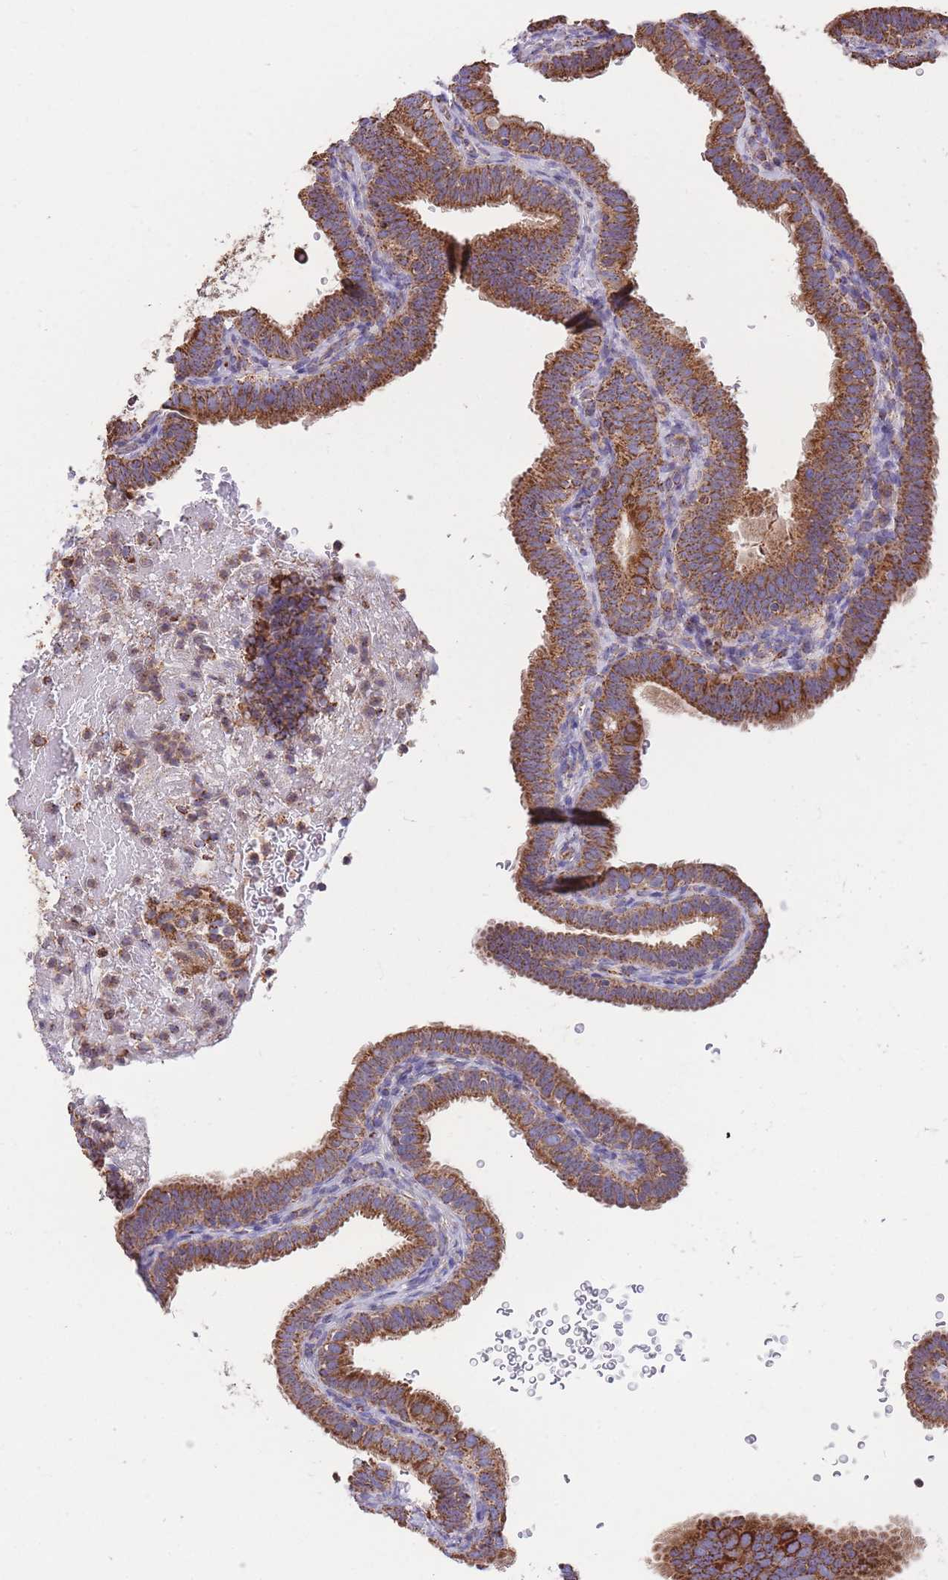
{"staining": {"intensity": "strong", "quantity": ">75%", "location": "cytoplasmic/membranous"}, "tissue": "fallopian tube", "cell_type": "Glandular cells", "image_type": "normal", "snomed": [{"axis": "morphology", "description": "Normal tissue, NOS"}, {"axis": "topography", "description": "Fallopian tube"}], "caption": "A brown stain highlights strong cytoplasmic/membranous staining of a protein in glandular cells of benign human fallopian tube.", "gene": "FKBP8", "patient": {"sex": "female", "age": 41}}